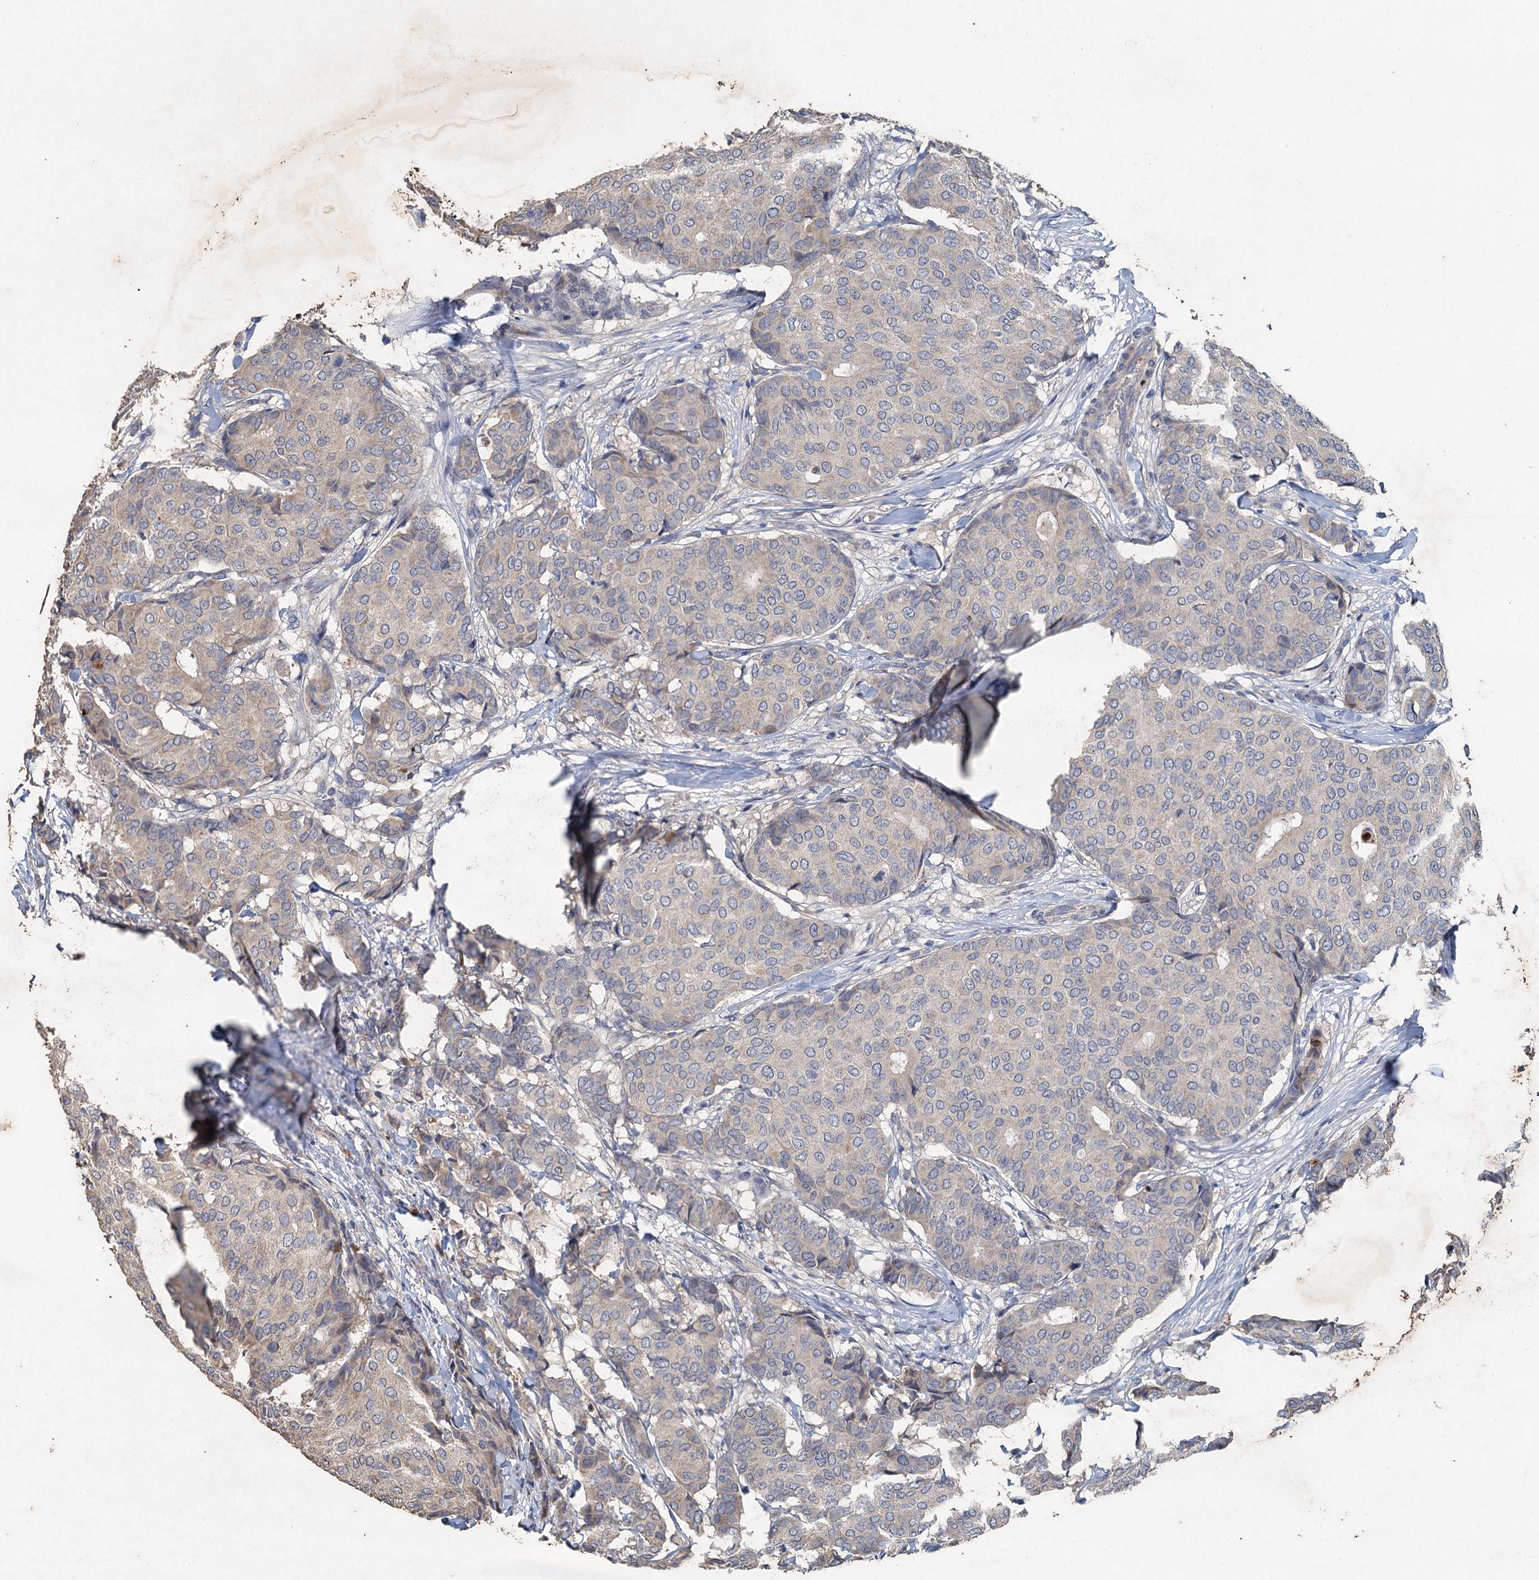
{"staining": {"intensity": "weak", "quantity": "<25%", "location": "cytoplasmic/membranous"}, "tissue": "breast cancer", "cell_type": "Tumor cells", "image_type": "cancer", "snomed": [{"axis": "morphology", "description": "Duct carcinoma"}, {"axis": "topography", "description": "Breast"}], "caption": "Protein analysis of breast cancer (intraductal carcinoma) reveals no significant positivity in tumor cells.", "gene": "TPCN1", "patient": {"sex": "female", "age": 75}}